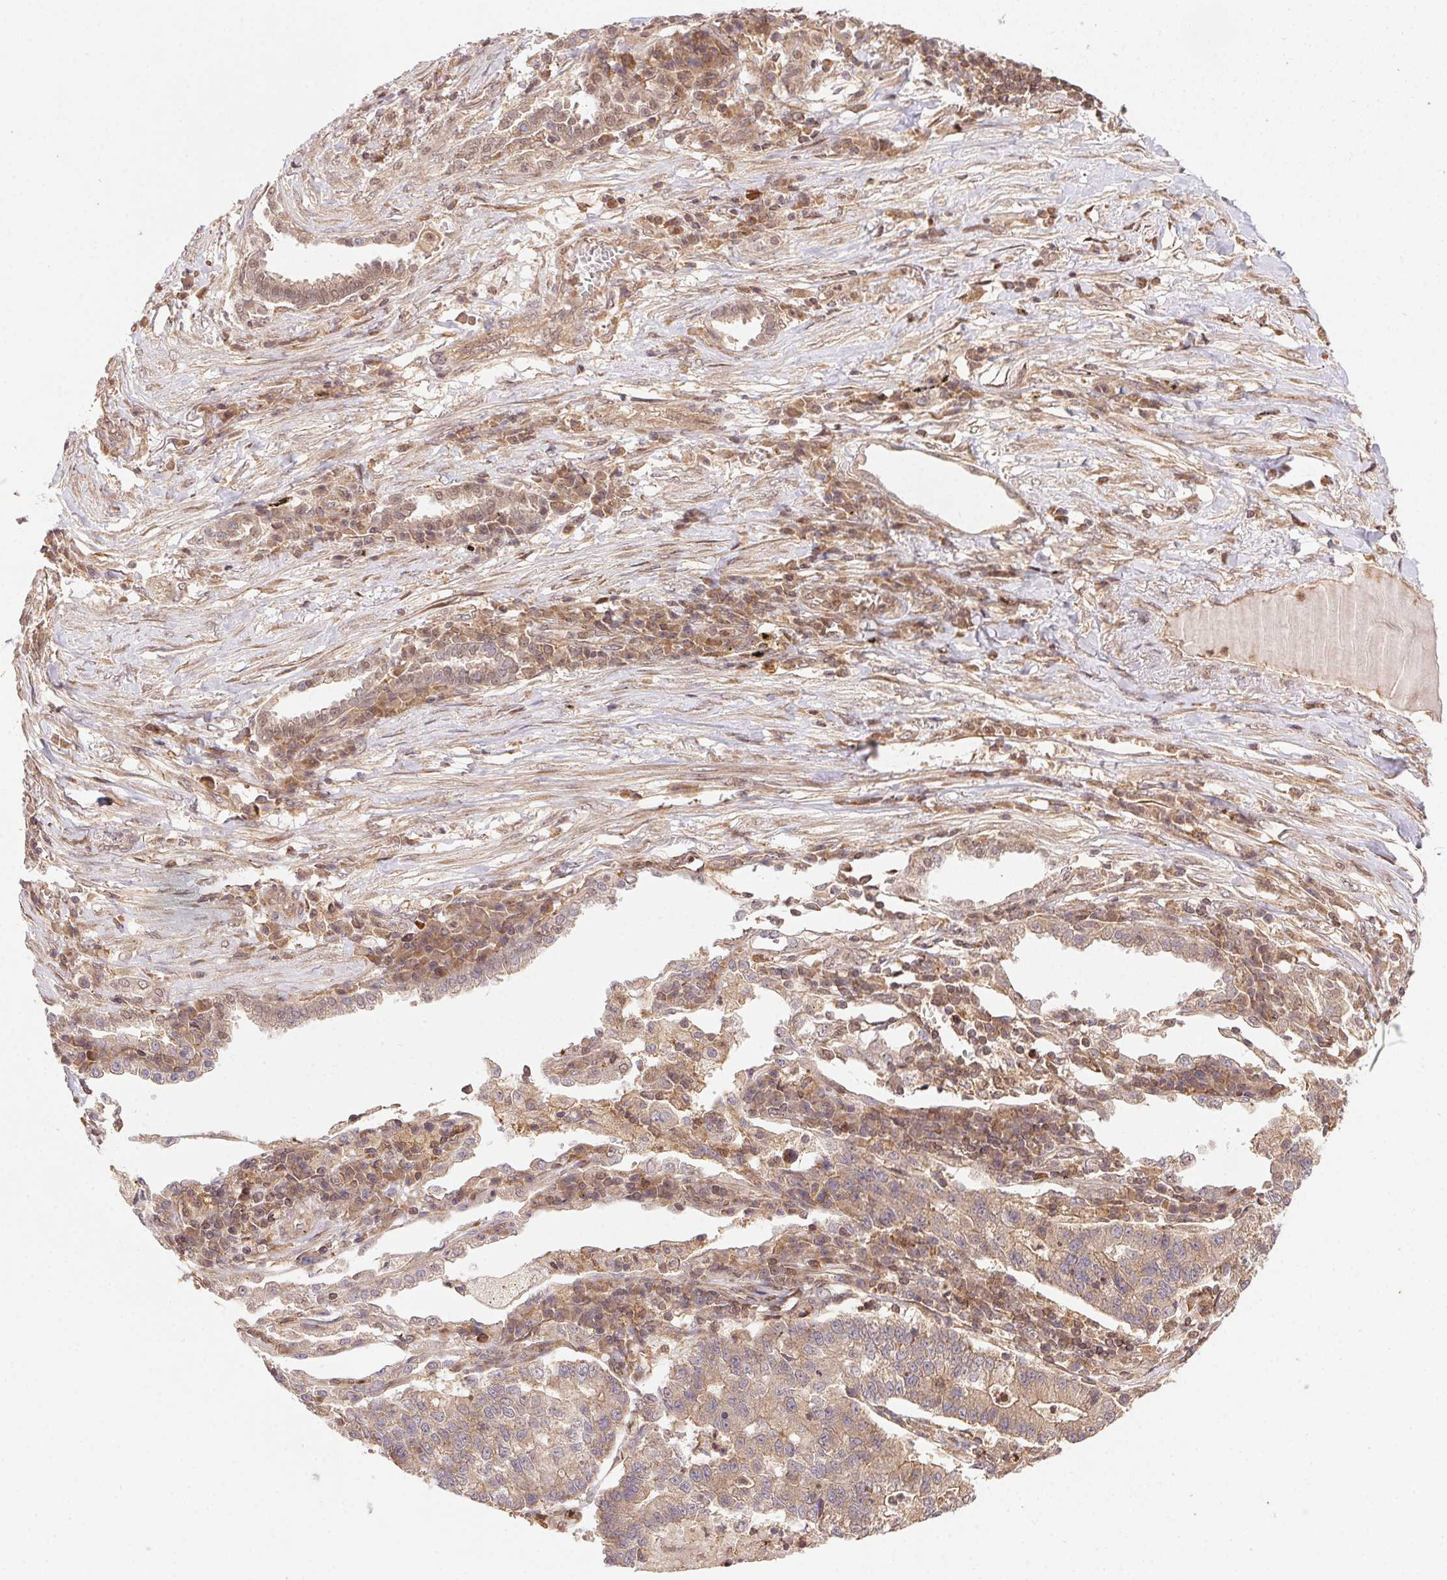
{"staining": {"intensity": "weak", "quantity": ">75%", "location": "nuclear"}, "tissue": "lung cancer", "cell_type": "Tumor cells", "image_type": "cancer", "snomed": [{"axis": "morphology", "description": "Adenocarcinoma, NOS"}, {"axis": "topography", "description": "Lung"}], "caption": "This histopathology image demonstrates adenocarcinoma (lung) stained with IHC to label a protein in brown. The nuclear of tumor cells show weak positivity for the protein. Nuclei are counter-stained blue.", "gene": "MEX3D", "patient": {"sex": "male", "age": 57}}